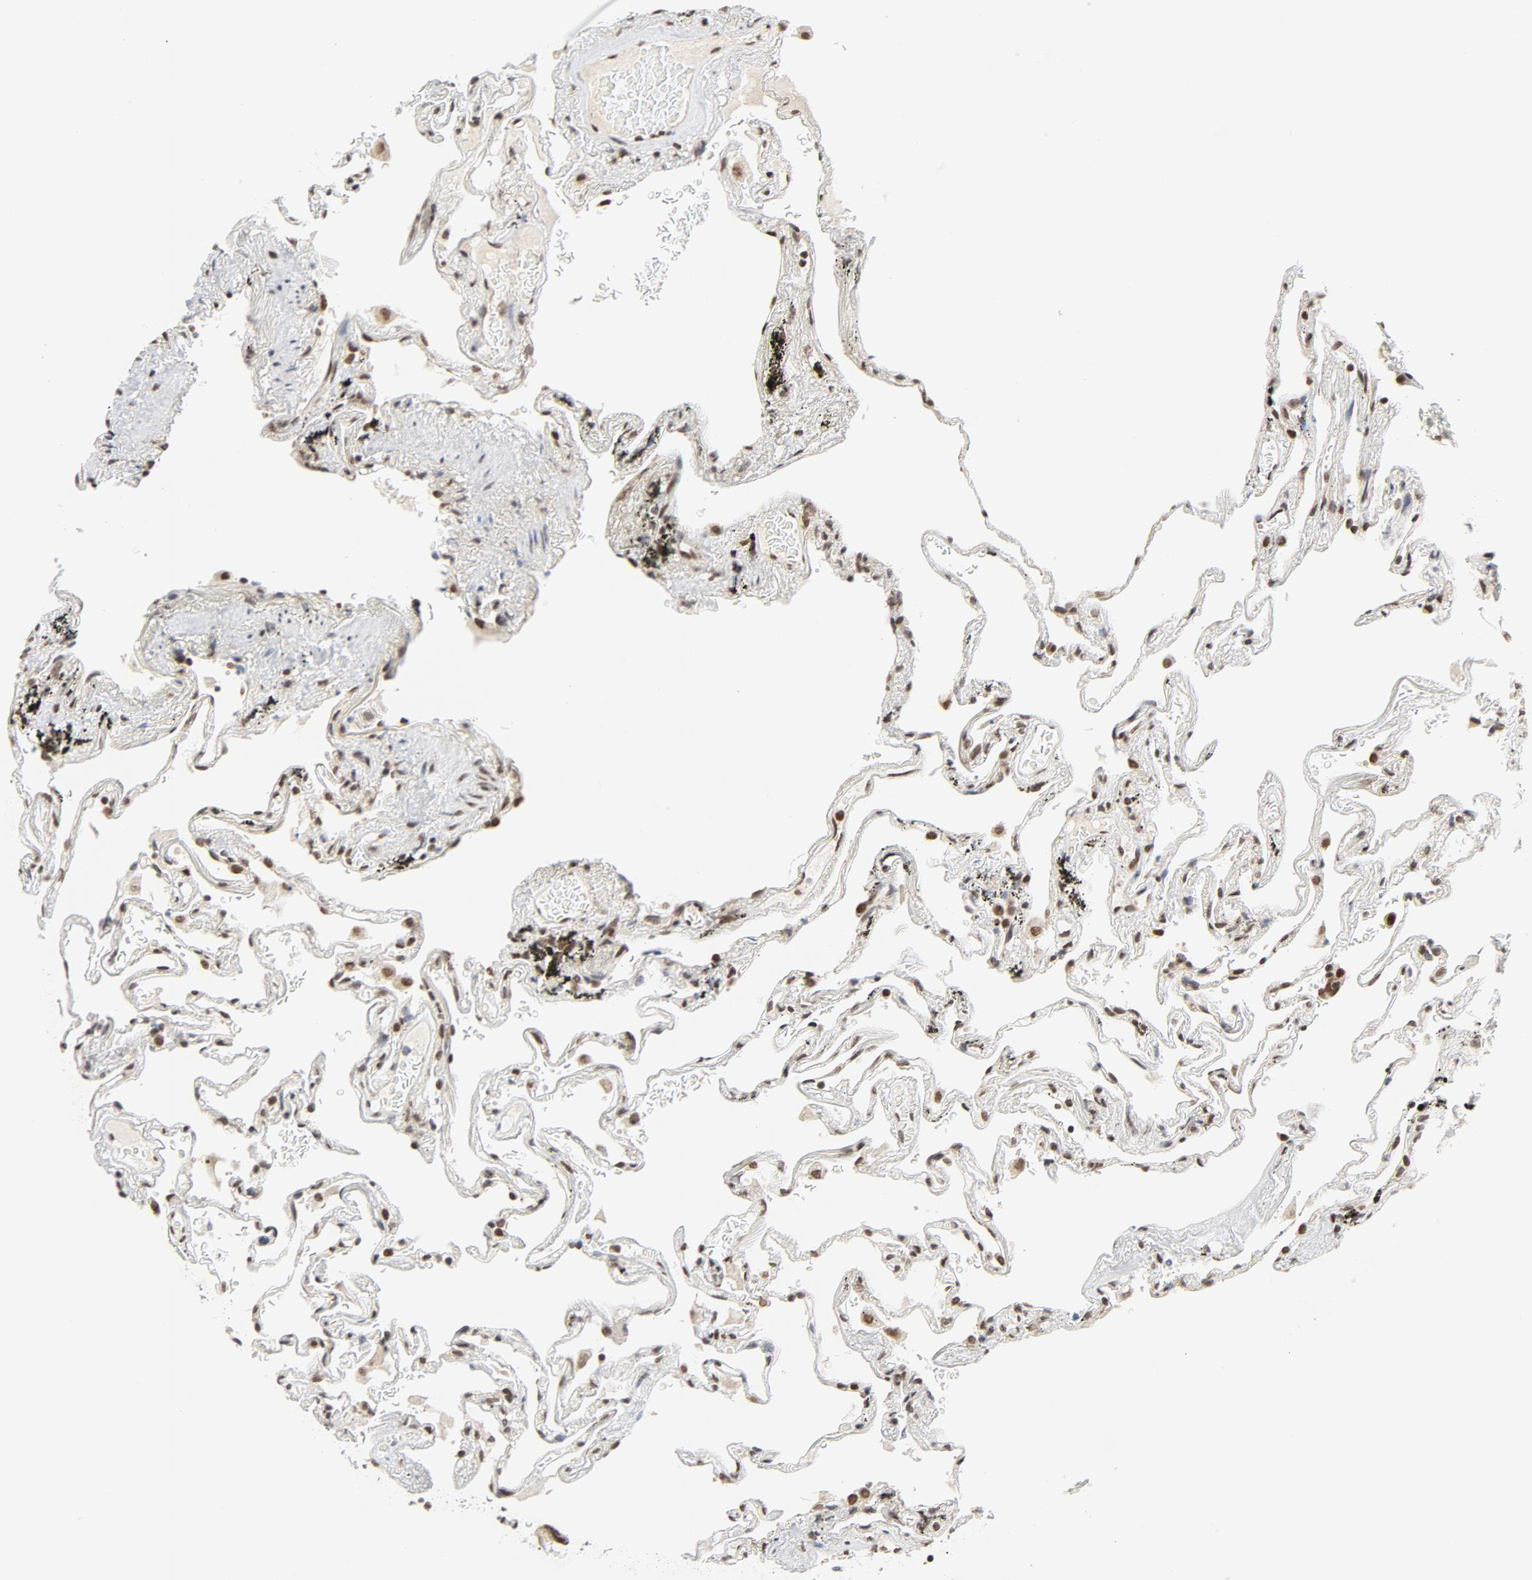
{"staining": {"intensity": "strong", "quantity": ">75%", "location": "nuclear"}, "tissue": "lung", "cell_type": "Alveolar cells", "image_type": "normal", "snomed": [{"axis": "morphology", "description": "Normal tissue, NOS"}, {"axis": "morphology", "description": "Inflammation, NOS"}, {"axis": "topography", "description": "Lung"}], "caption": "Strong nuclear protein expression is seen in approximately >75% of alveolar cells in lung. Nuclei are stained in blue.", "gene": "ERCC1", "patient": {"sex": "male", "age": 69}}